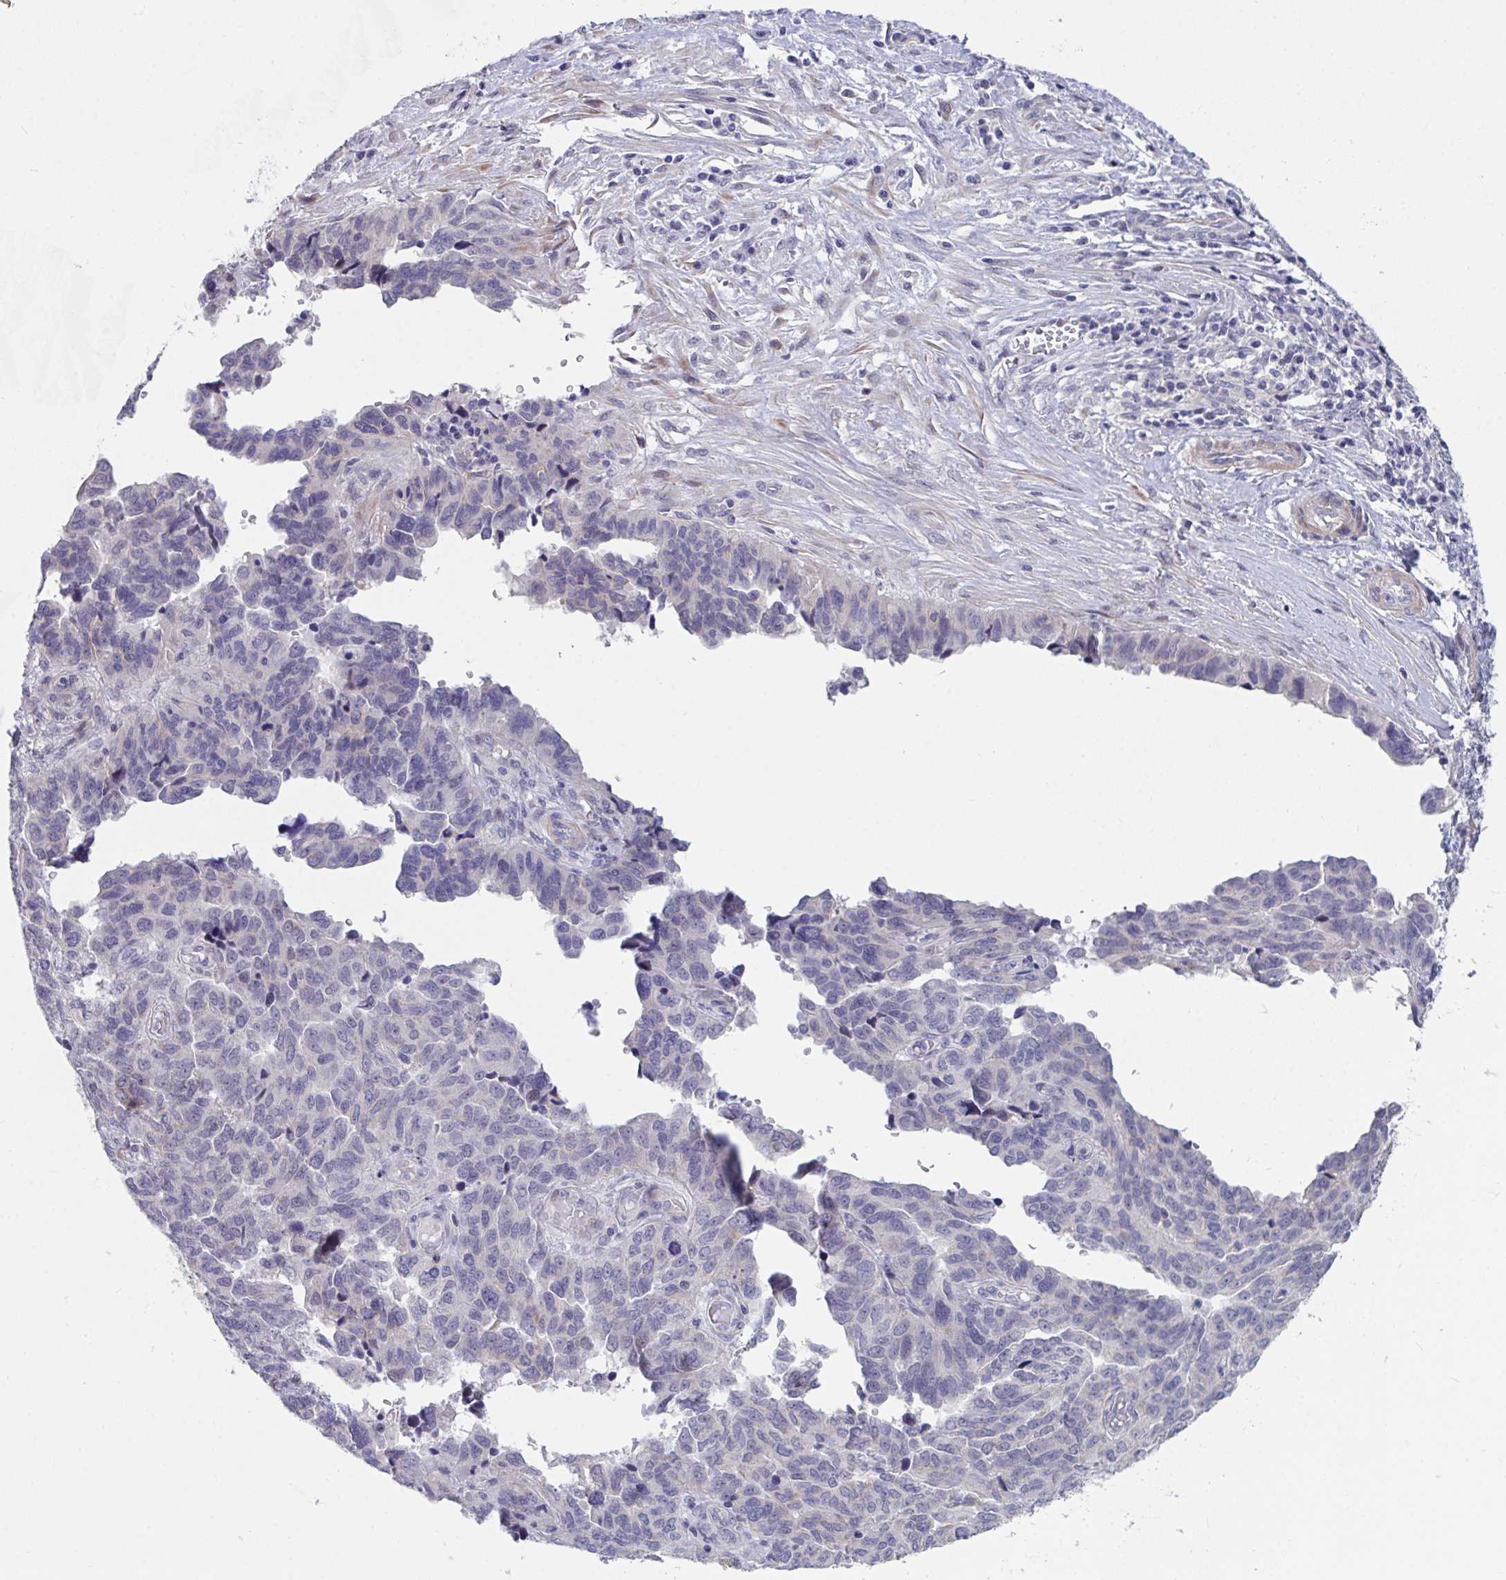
{"staining": {"intensity": "negative", "quantity": "none", "location": "none"}, "tissue": "ovarian cancer", "cell_type": "Tumor cells", "image_type": "cancer", "snomed": [{"axis": "morphology", "description": "Cystadenocarcinoma, serous, NOS"}, {"axis": "topography", "description": "Ovary"}], "caption": "IHC of ovarian cancer reveals no staining in tumor cells.", "gene": "FAM156B", "patient": {"sex": "female", "age": 64}}